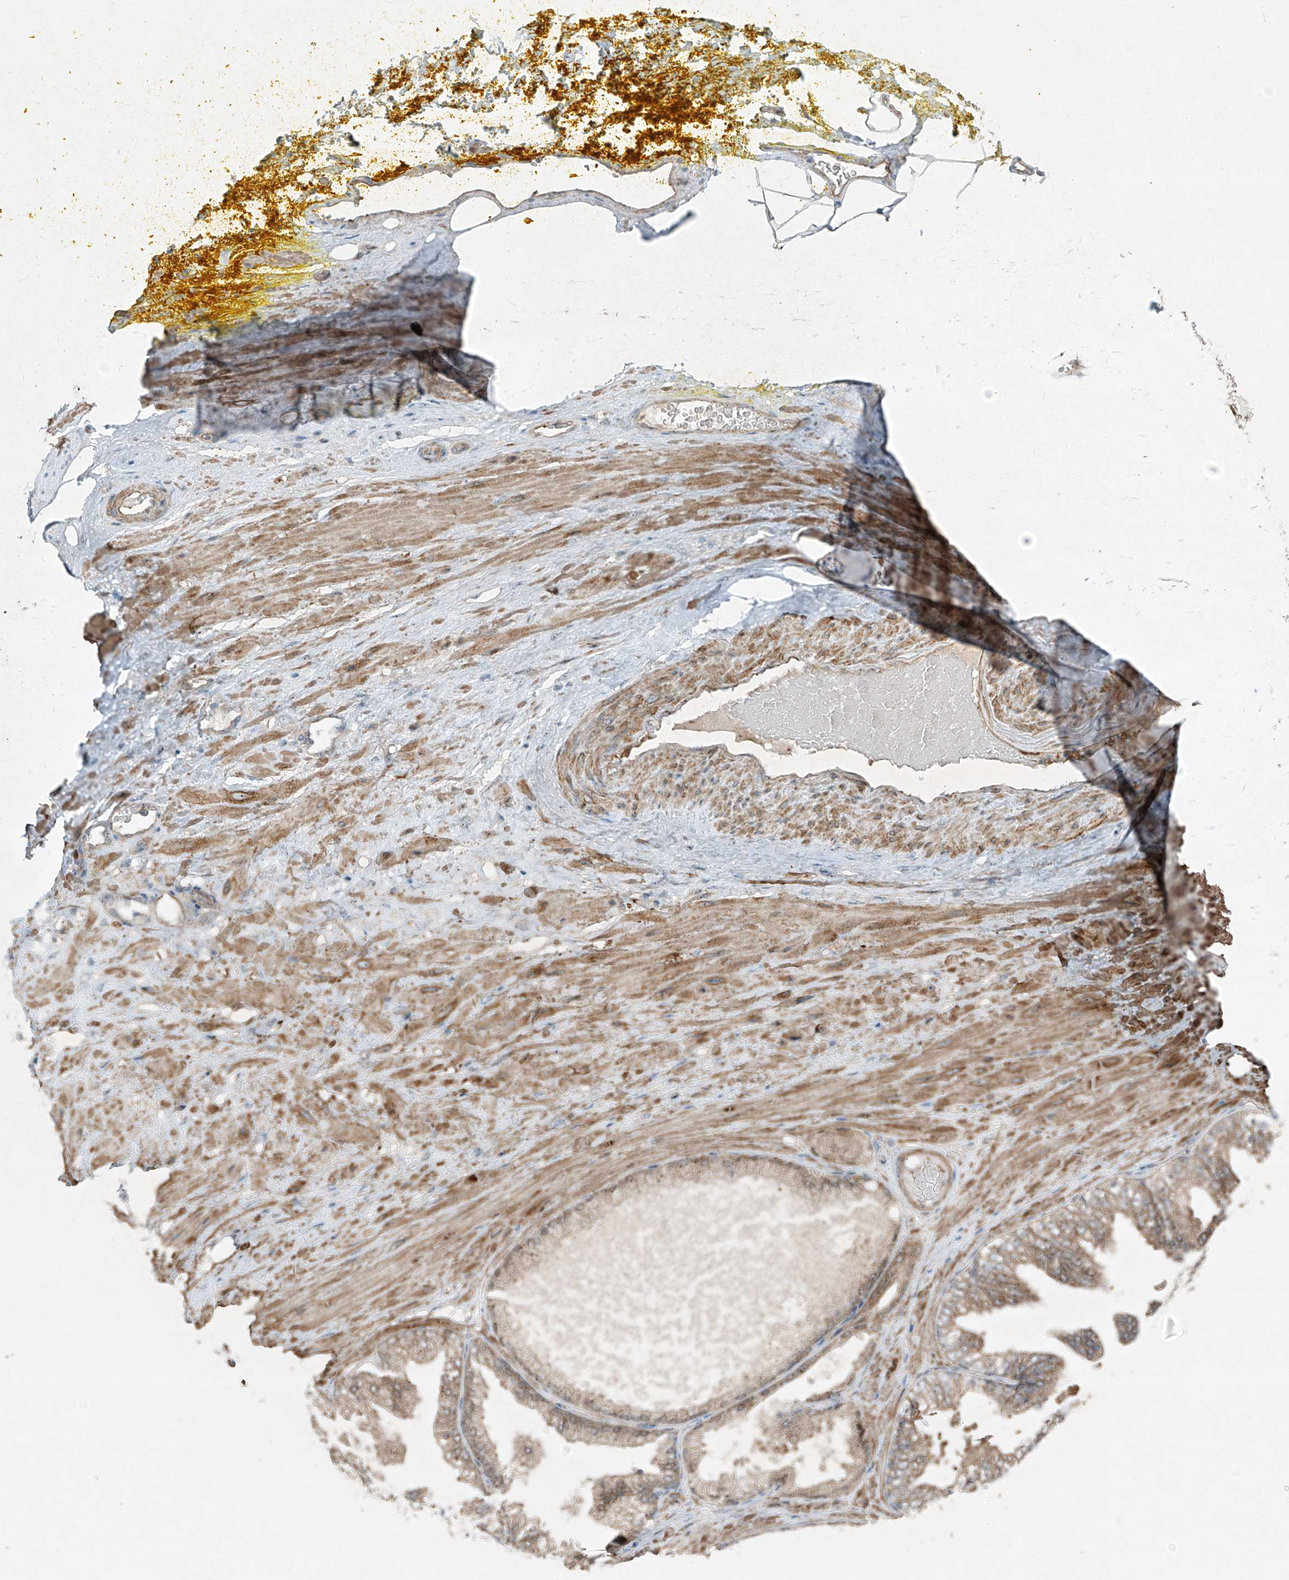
{"staining": {"intensity": "negative", "quantity": "none", "location": "none"}, "tissue": "adipose tissue", "cell_type": "Adipocytes", "image_type": "normal", "snomed": [{"axis": "morphology", "description": "Normal tissue, NOS"}, {"axis": "morphology", "description": "Adenocarcinoma, Low grade"}, {"axis": "topography", "description": "Prostate"}, {"axis": "topography", "description": "Peripheral nerve tissue"}], "caption": "Immunohistochemical staining of normal adipose tissue demonstrates no significant expression in adipocytes.", "gene": "PPCS", "patient": {"sex": "male", "age": 63}}